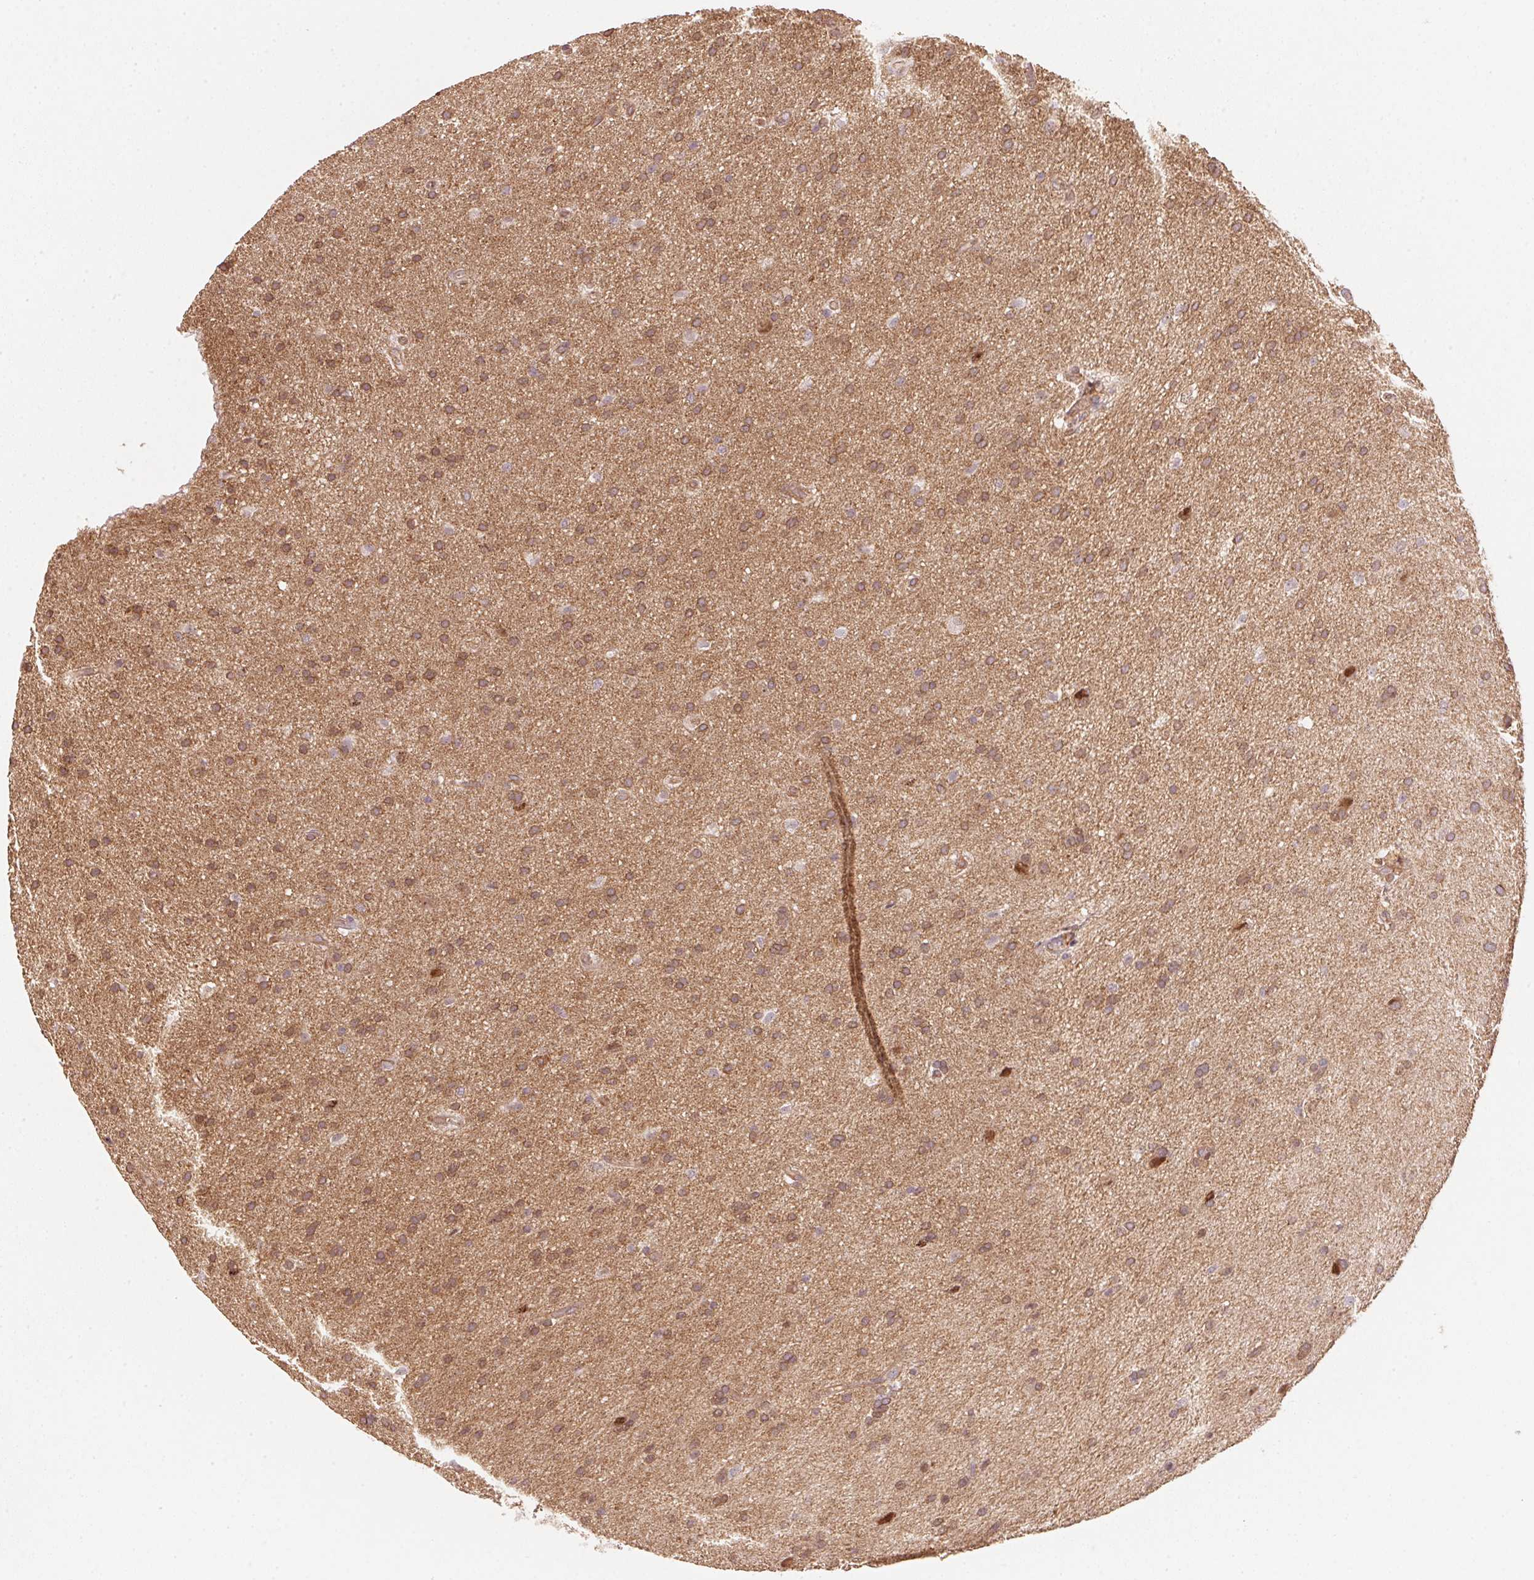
{"staining": {"intensity": "moderate", "quantity": "25%-75%", "location": "cytoplasmic/membranous"}, "tissue": "glioma", "cell_type": "Tumor cells", "image_type": "cancer", "snomed": [{"axis": "morphology", "description": "Glioma, malignant, Low grade"}, {"axis": "topography", "description": "Brain"}], "caption": "Tumor cells exhibit moderate cytoplasmic/membranous positivity in about 25%-75% of cells in malignant glioma (low-grade).", "gene": "FOXR2", "patient": {"sex": "female", "age": 54}}